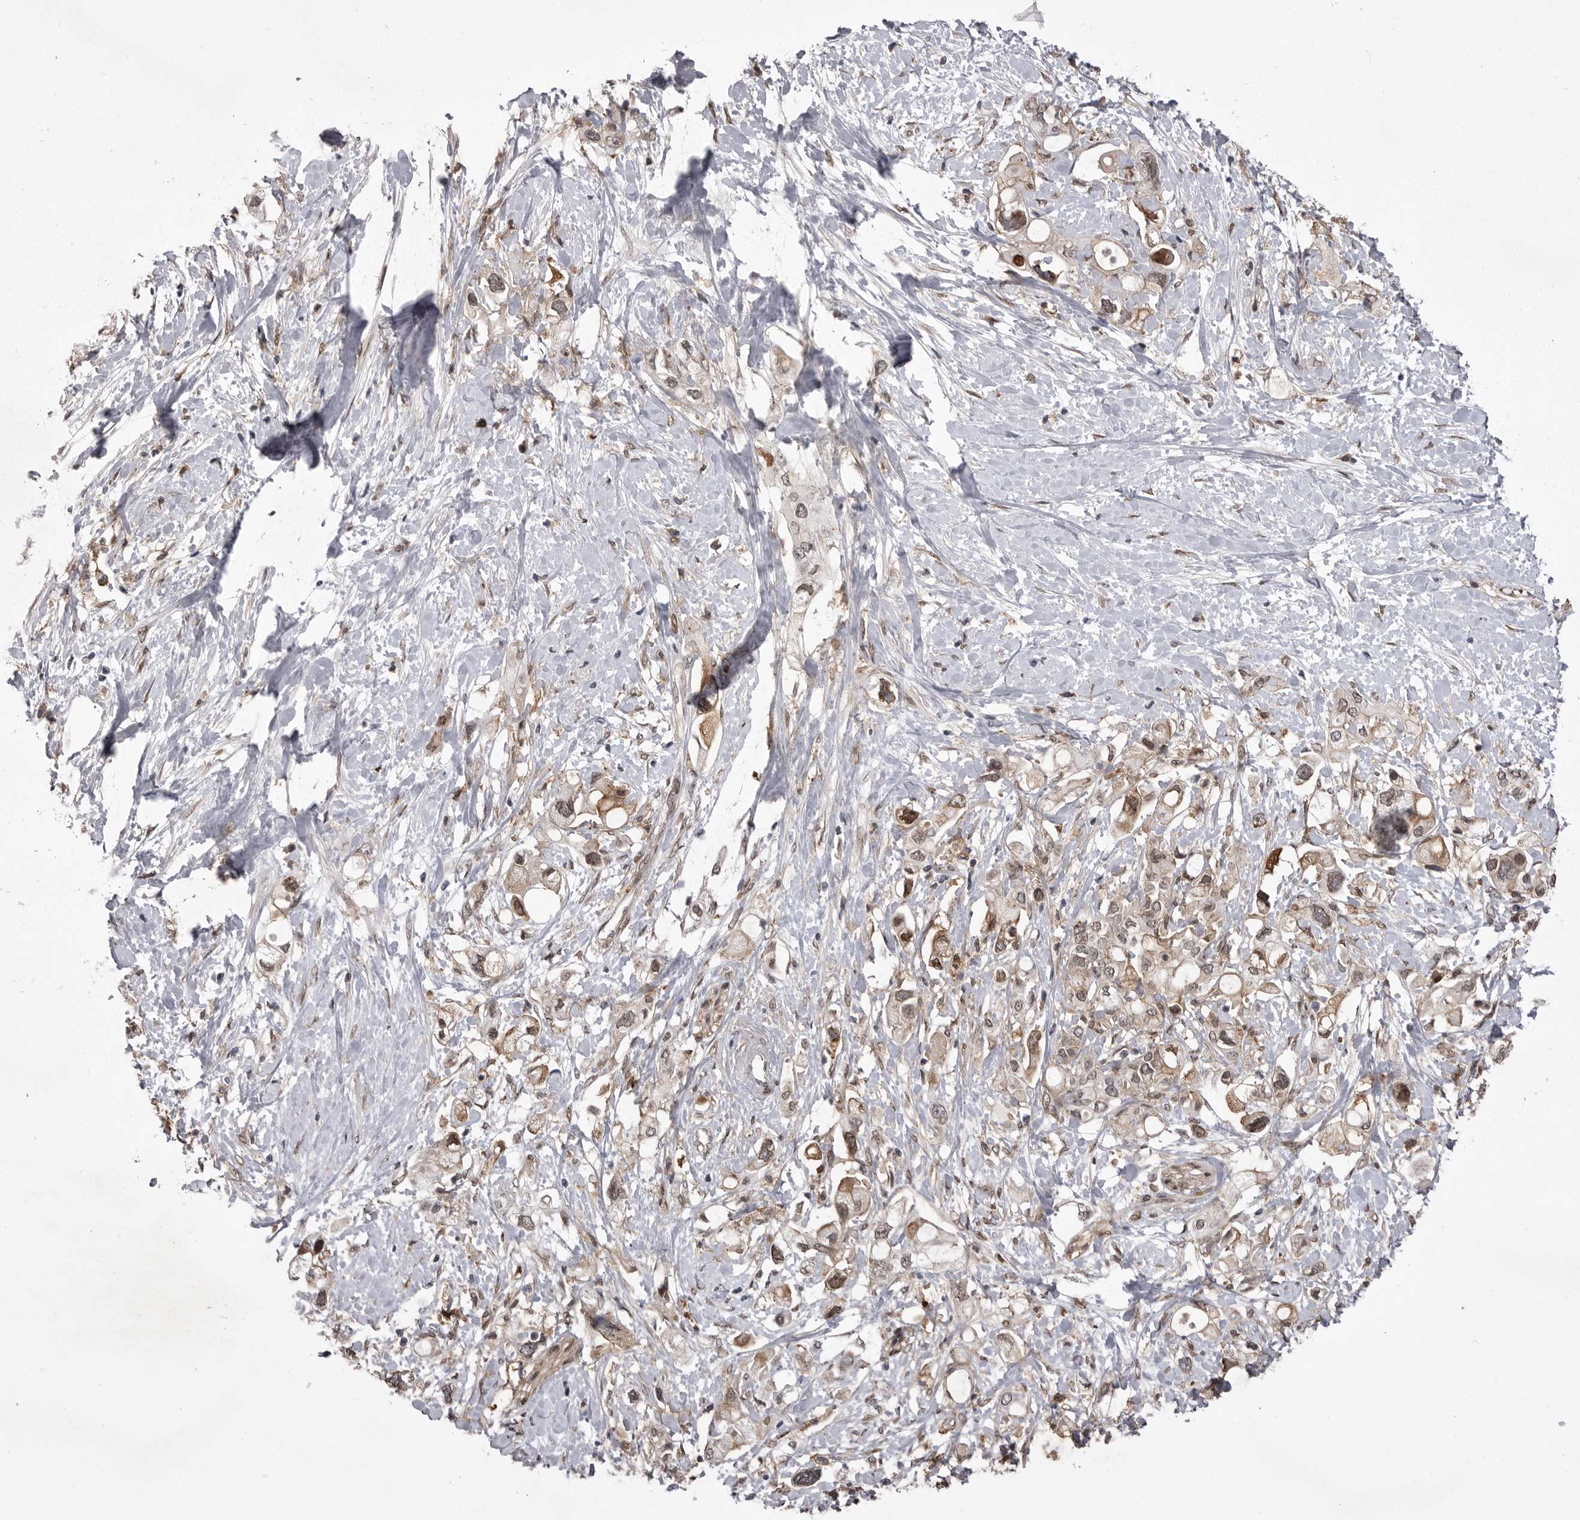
{"staining": {"intensity": "weak", "quantity": ">75%", "location": "cytoplasmic/membranous,nuclear"}, "tissue": "pancreatic cancer", "cell_type": "Tumor cells", "image_type": "cancer", "snomed": [{"axis": "morphology", "description": "Adenocarcinoma, NOS"}, {"axis": "topography", "description": "Pancreas"}], "caption": "A brown stain shows weak cytoplasmic/membranous and nuclear positivity of a protein in pancreatic cancer (adenocarcinoma) tumor cells.", "gene": "ABL1", "patient": {"sex": "female", "age": 56}}